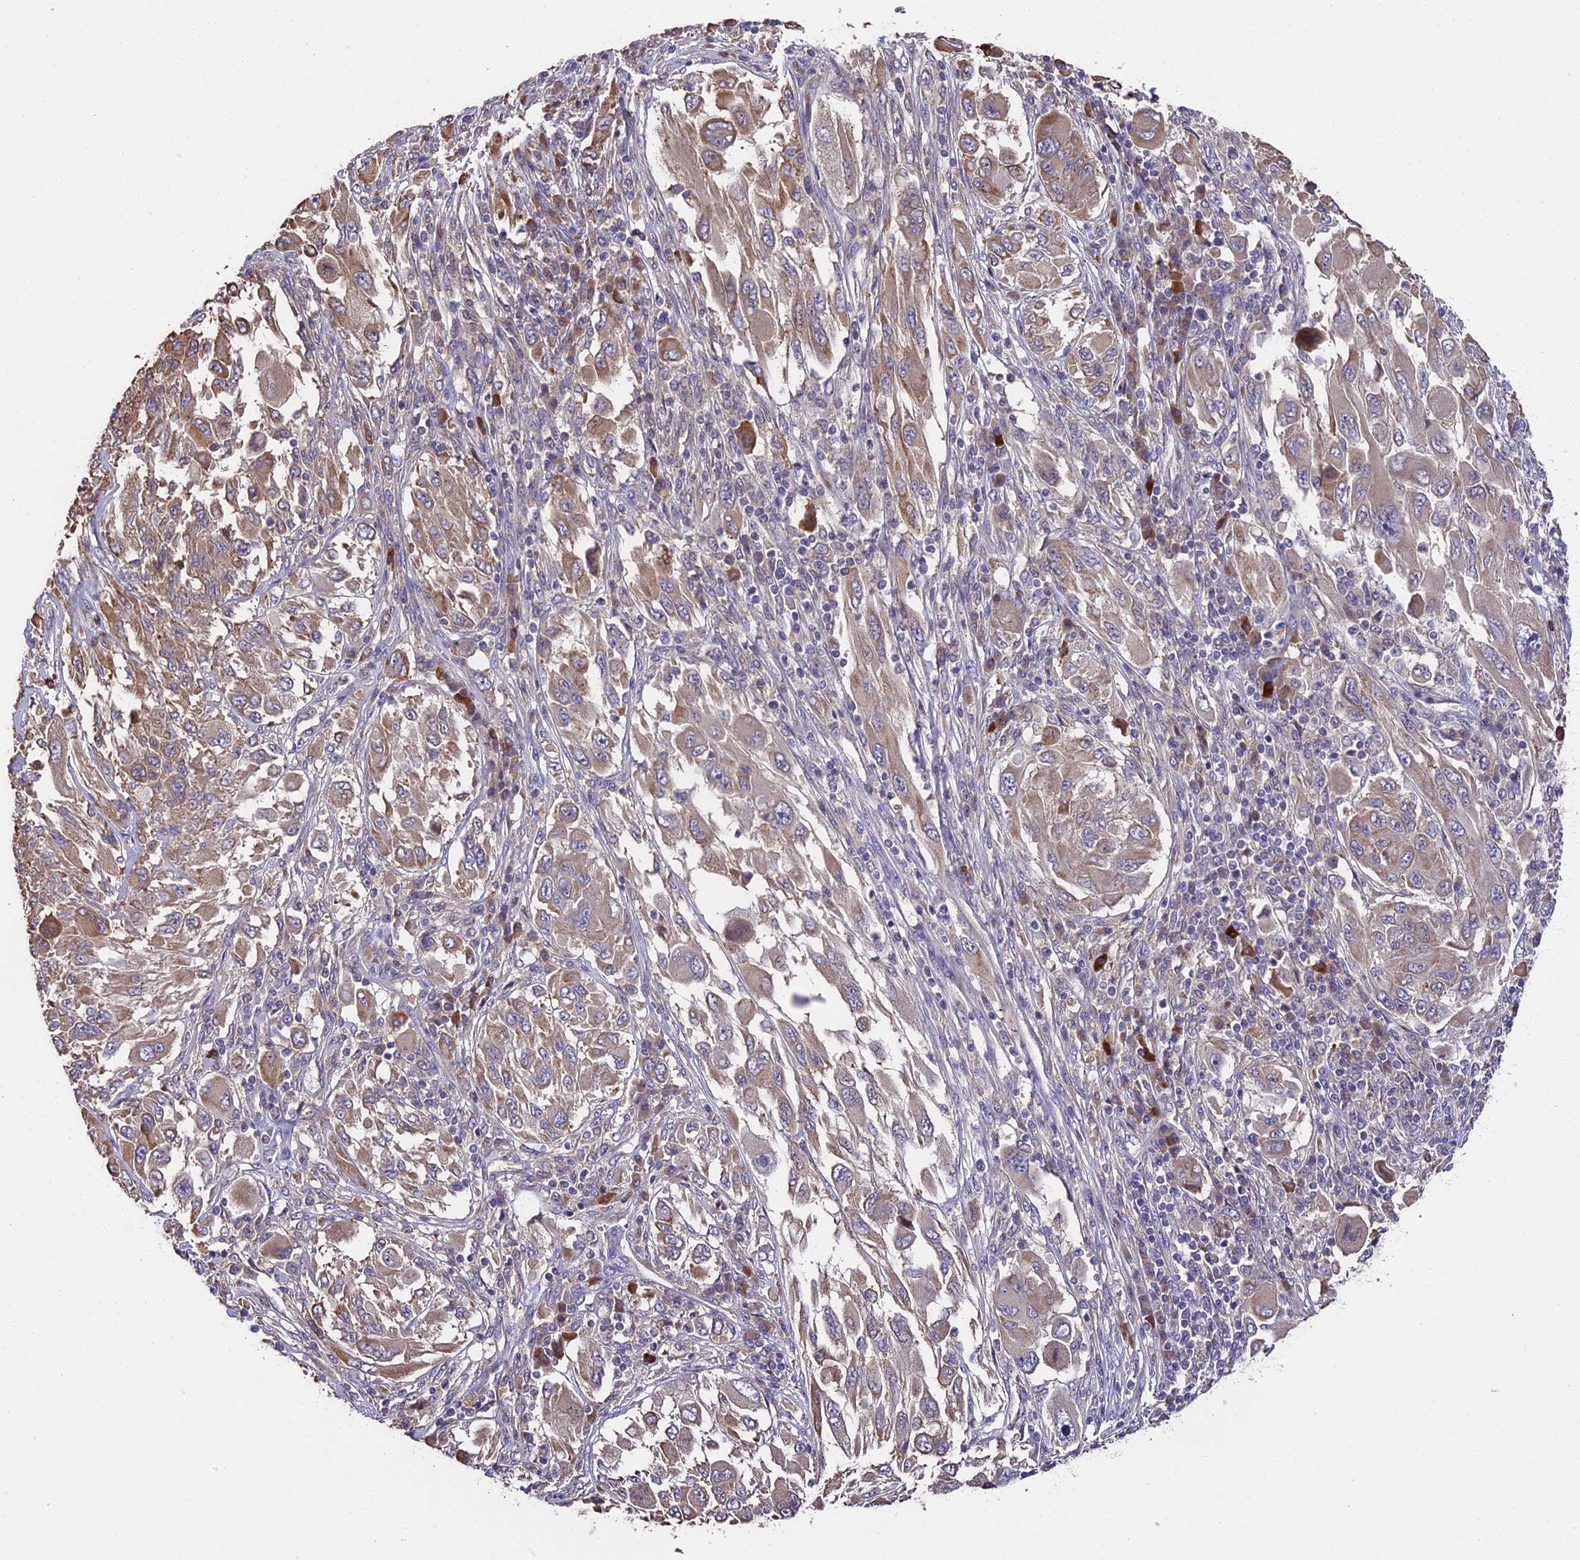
{"staining": {"intensity": "weak", "quantity": ">75%", "location": "cytoplasmic/membranous"}, "tissue": "melanoma", "cell_type": "Tumor cells", "image_type": "cancer", "snomed": [{"axis": "morphology", "description": "Malignant melanoma, NOS"}, {"axis": "topography", "description": "Skin"}], "caption": "Protein staining demonstrates weak cytoplasmic/membranous expression in approximately >75% of tumor cells in malignant melanoma. The protein is stained brown, and the nuclei are stained in blue (DAB (3,3'-diaminobenzidine) IHC with brightfield microscopy, high magnification).", "gene": "ABCC10", "patient": {"sex": "female", "age": 91}}